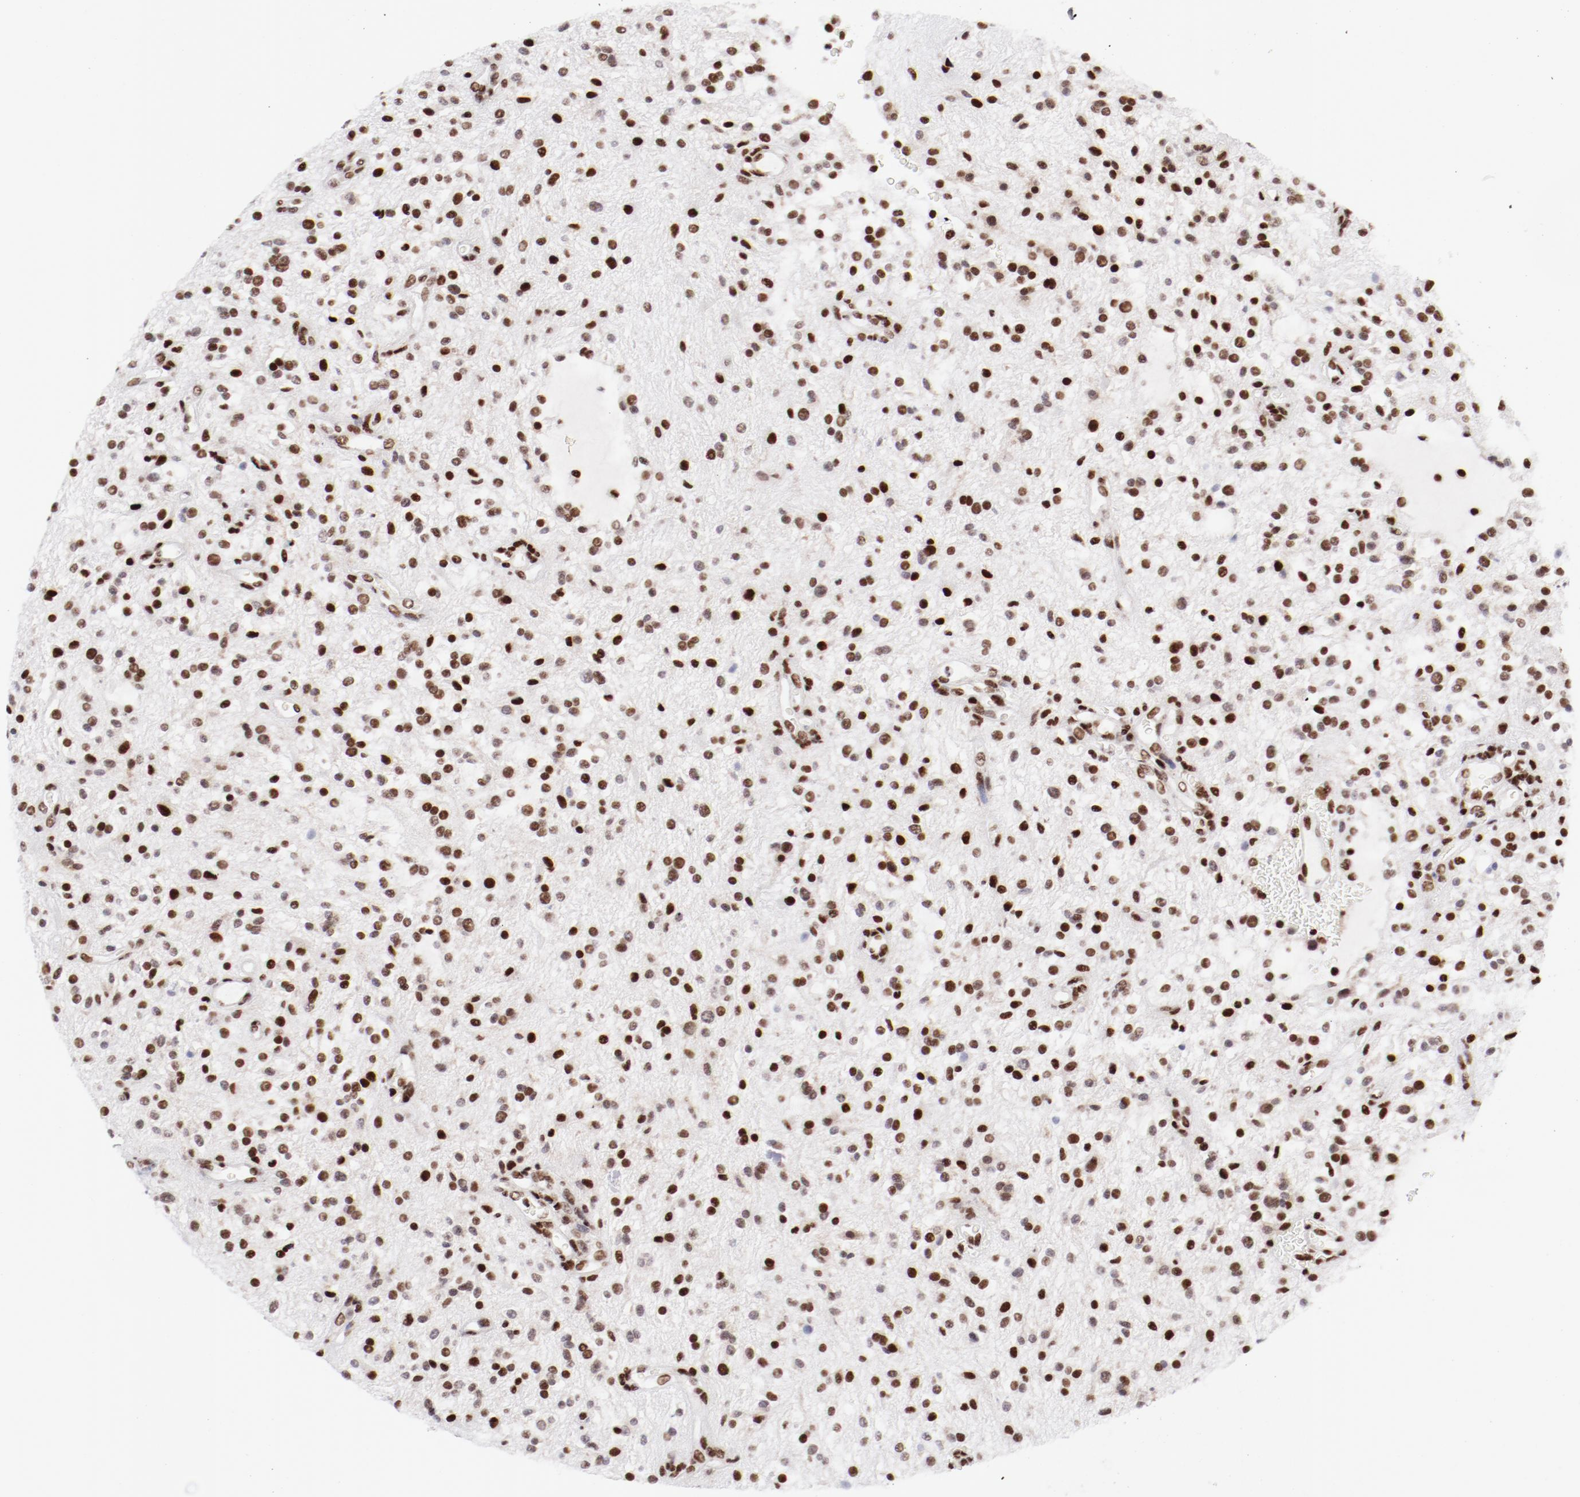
{"staining": {"intensity": "strong", "quantity": ">75%", "location": "nuclear"}, "tissue": "glioma", "cell_type": "Tumor cells", "image_type": "cancer", "snomed": [{"axis": "morphology", "description": "Glioma, malignant, NOS"}, {"axis": "topography", "description": "Cerebellum"}], "caption": "An IHC image of tumor tissue is shown. Protein staining in brown highlights strong nuclear positivity in glioma within tumor cells.", "gene": "NFYB", "patient": {"sex": "female", "age": 10}}